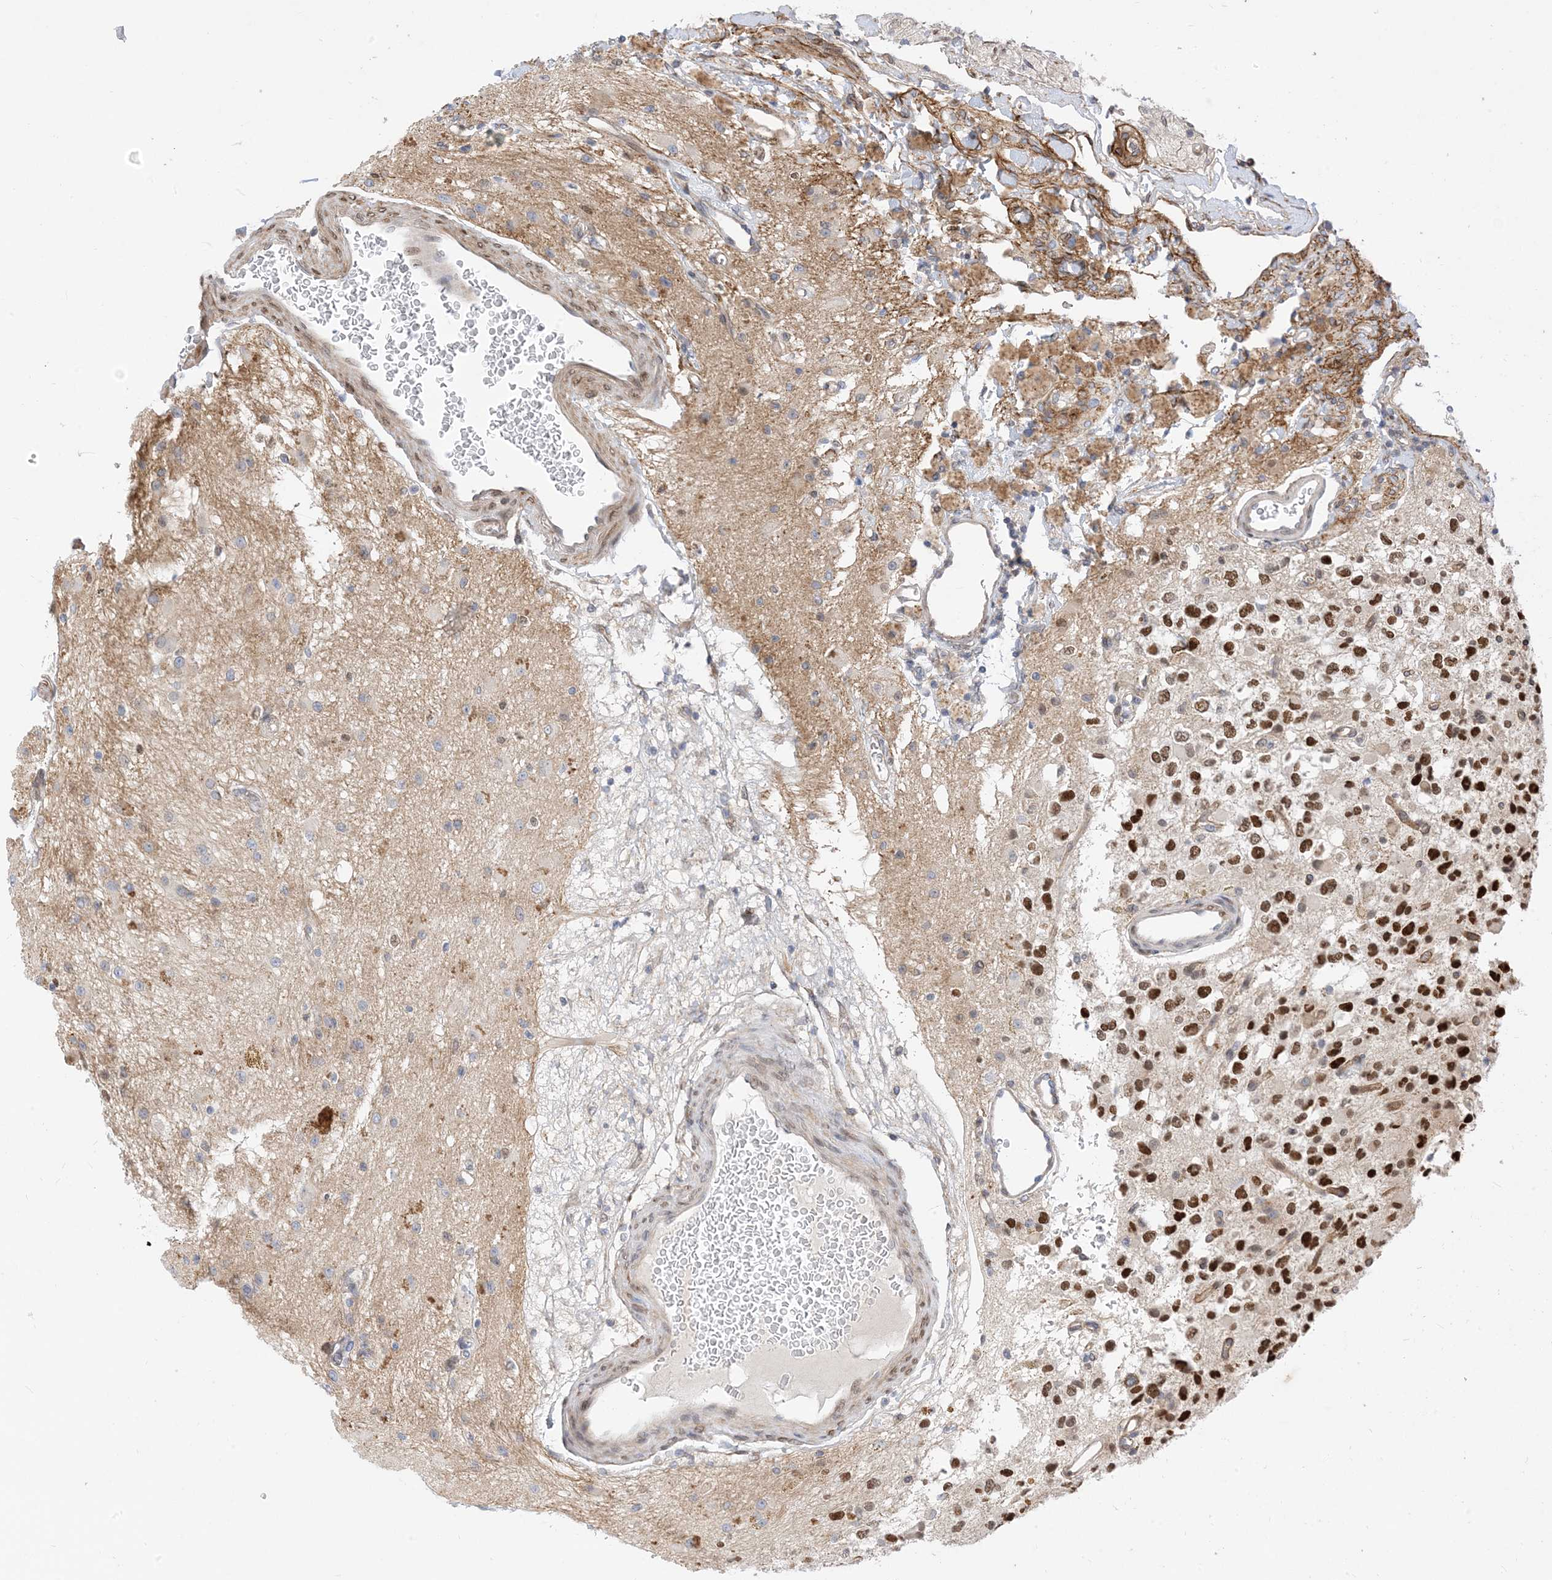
{"staining": {"intensity": "moderate", "quantity": ">75%", "location": "nuclear"}, "tissue": "glioma", "cell_type": "Tumor cells", "image_type": "cancer", "snomed": [{"axis": "morphology", "description": "Glioma, malignant, High grade"}, {"axis": "topography", "description": "Brain"}], "caption": "Protein staining shows moderate nuclear positivity in about >75% of tumor cells in malignant glioma (high-grade).", "gene": "TYSND1", "patient": {"sex": "male", "age": 34}}